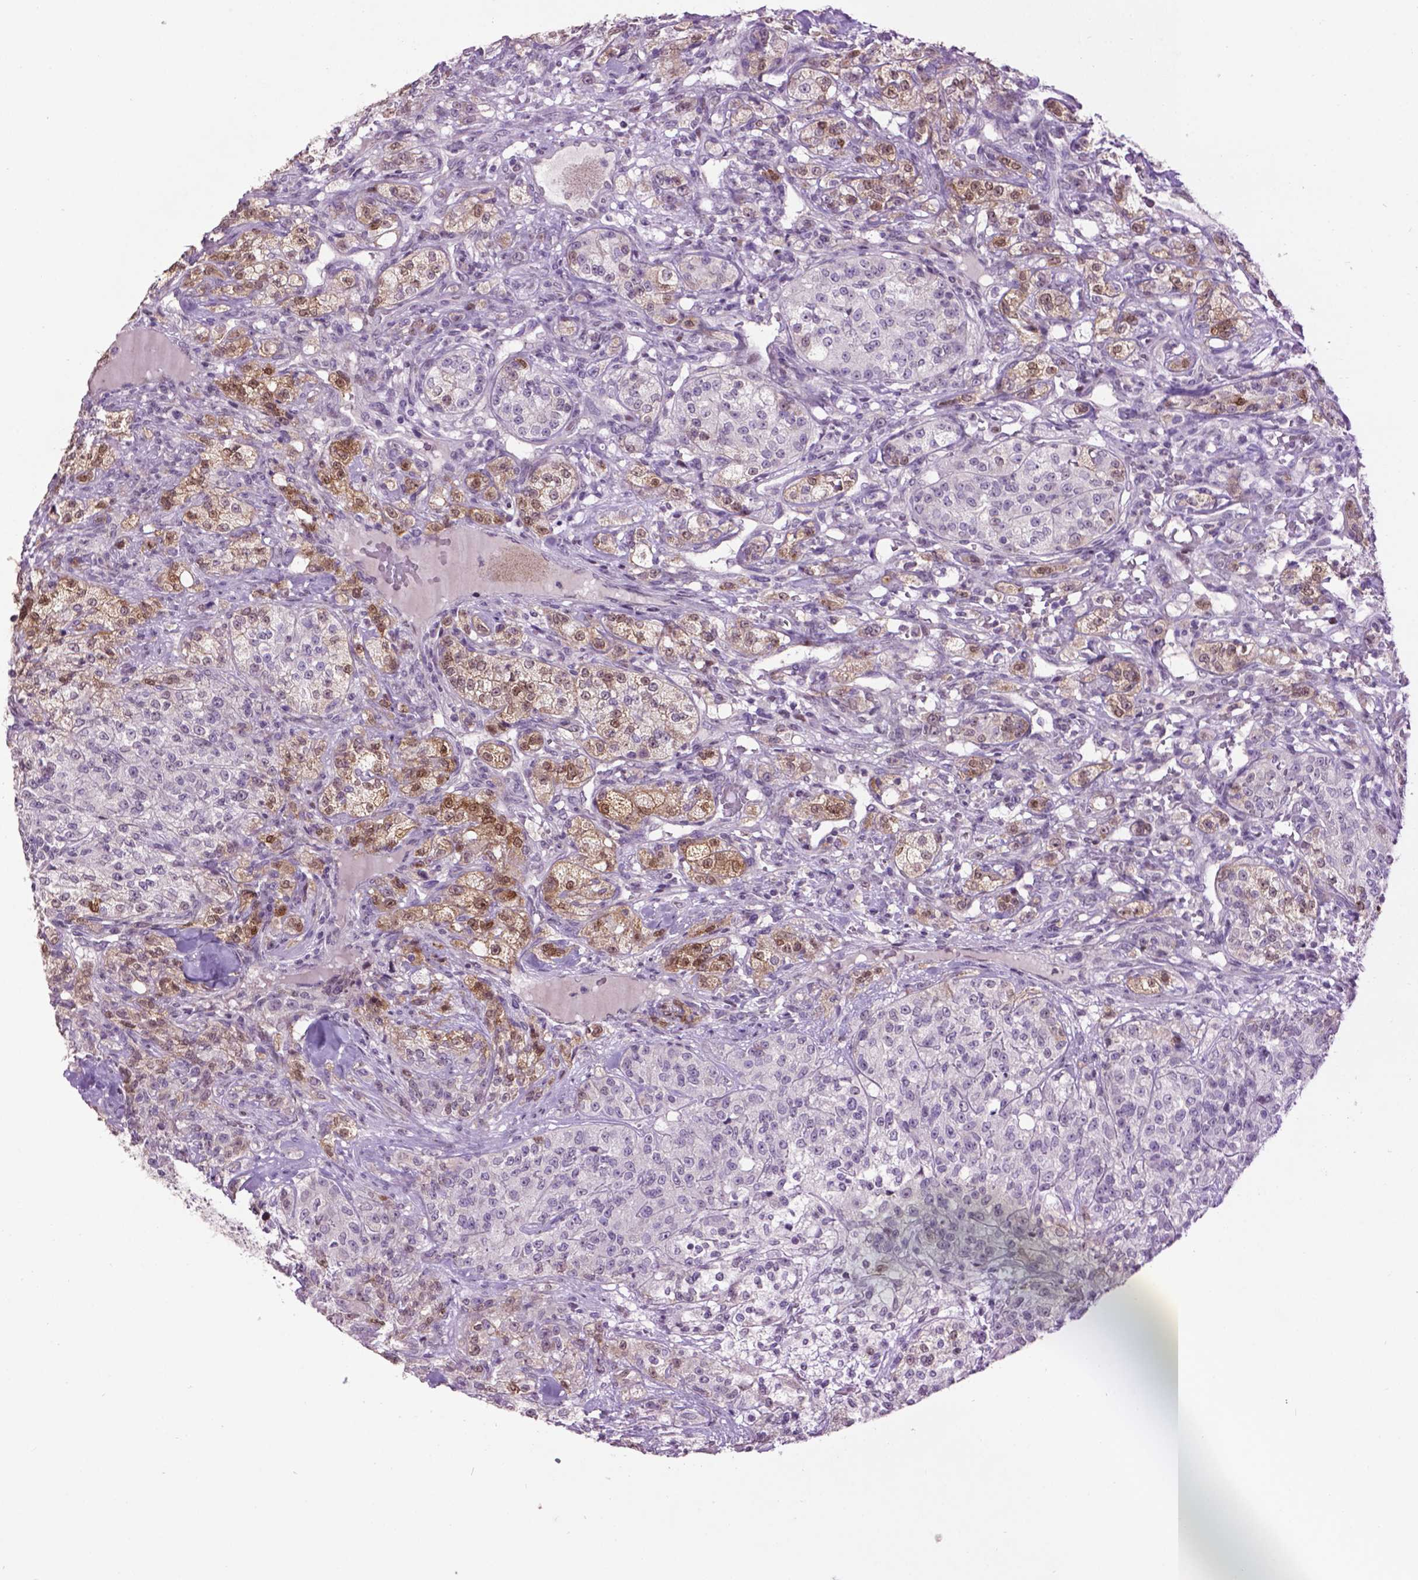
{"staining": {"intensity": "moderate", "quantity": "<25%", "location": "nuclear"}, "tissue": "renal cancer", "cell_type": "Tumor cells", "image_type": "cancer", "snomed": [{"axis": "morphology", "description": "Adenocarcinoma, NOS"}, {"axis": "topography", "description": "Kidney"}], "caption": "Immunohistochemical staining of human renal cancer exhibits low levels of moderate nuclear expression in approximately <25% of tumor cells.", "gene": "TH", "patient": {"sex": "female", "age": 63}}